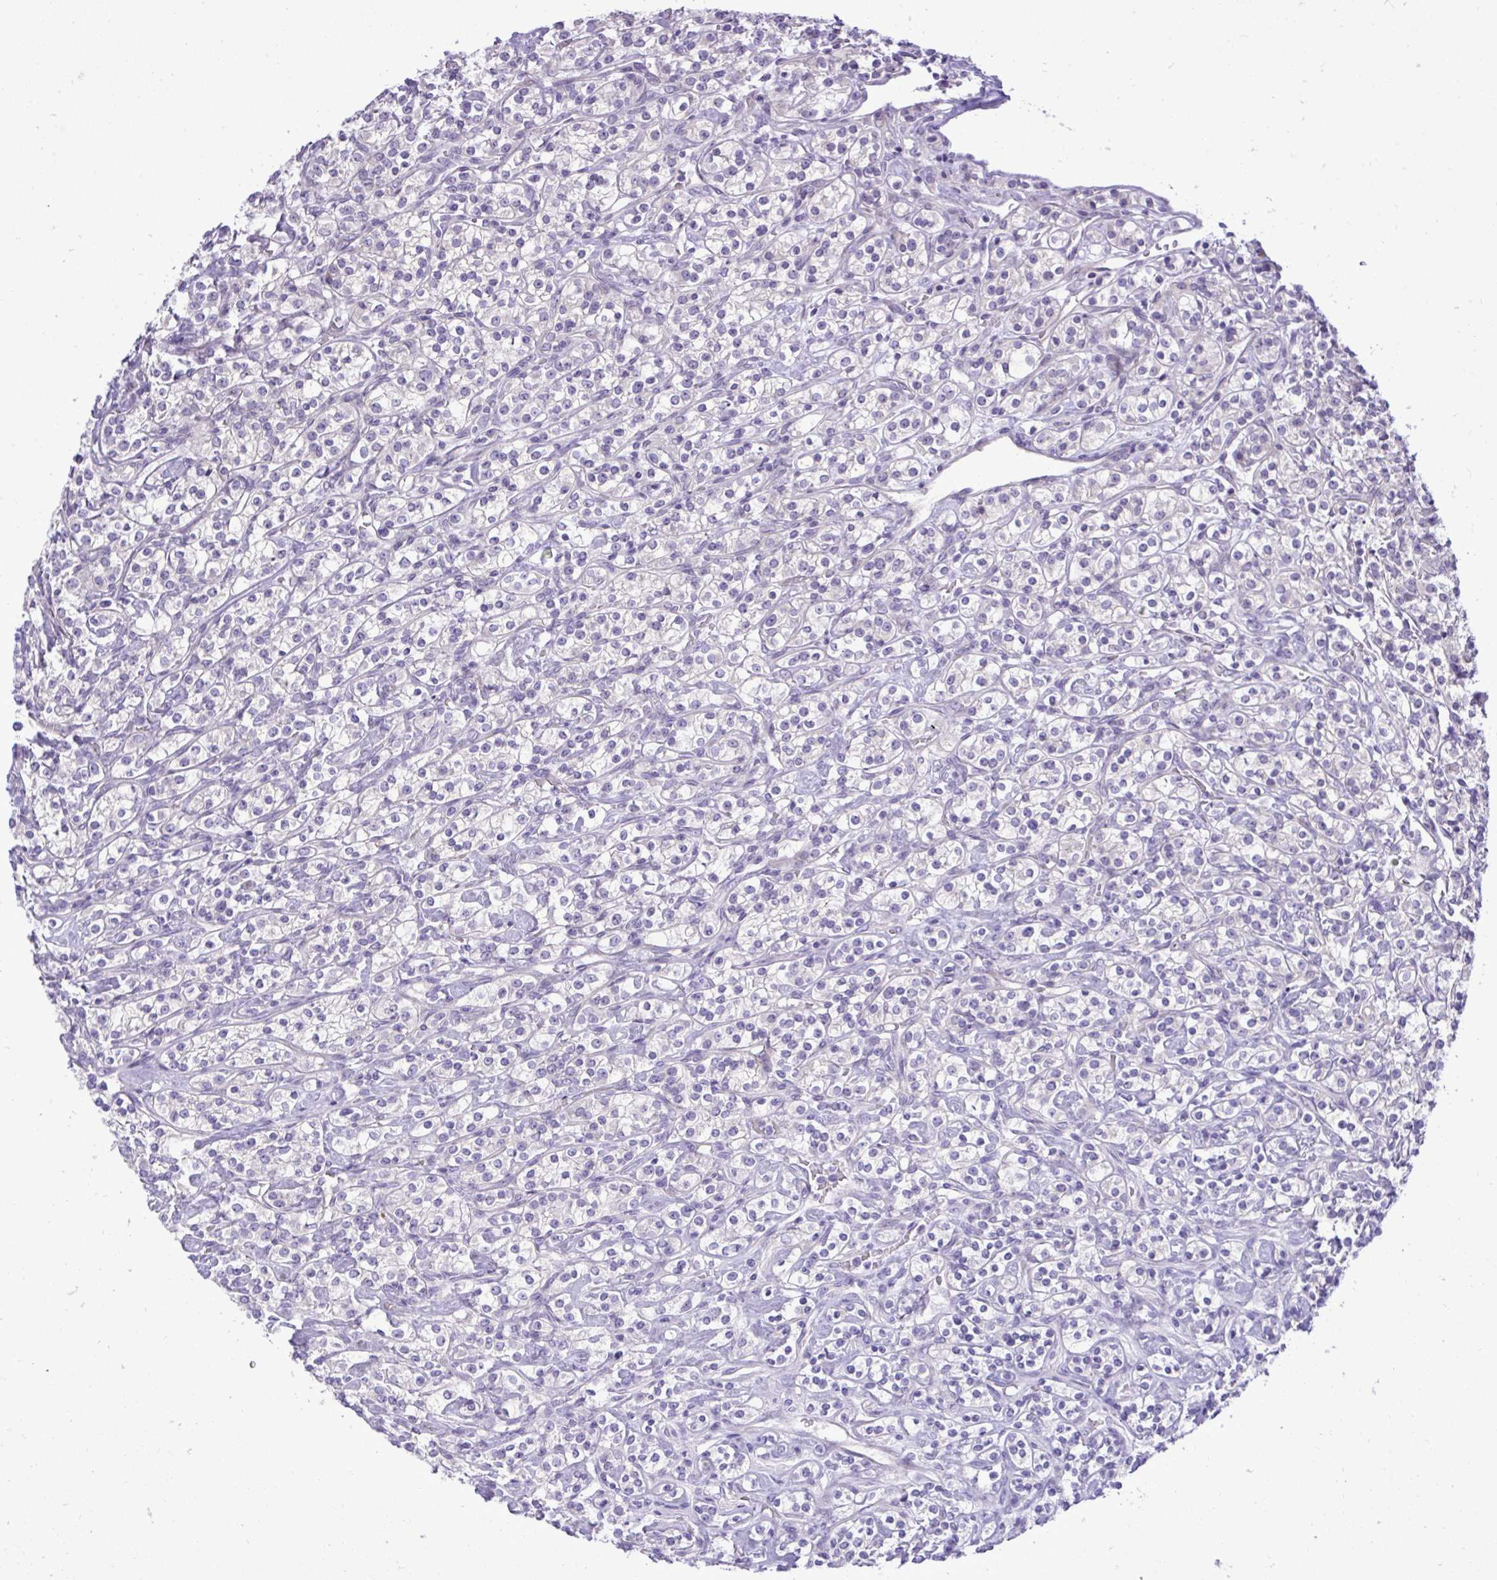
{"staining": {"intensity": "negative", "quantity": "none", "location": "none"}, "tissue": "renal cancer", "cell_type": "Tumor cells", "image_type": "cancer", "snomed": [{"axis": "morphology", "description": "Adenocarcinoma, NOS"}, {"axis": "topography", "description": "Kidney"}], "caption": "High magnification brightfield microscopy of renal cancer (adenocarcinoma) stained with DAB (brown) and counterstained with hematoxylin (blue): tumor cells show no significant expression.", "gene": "SPAG1", "patient": {"sex": "male", "age": 77}}